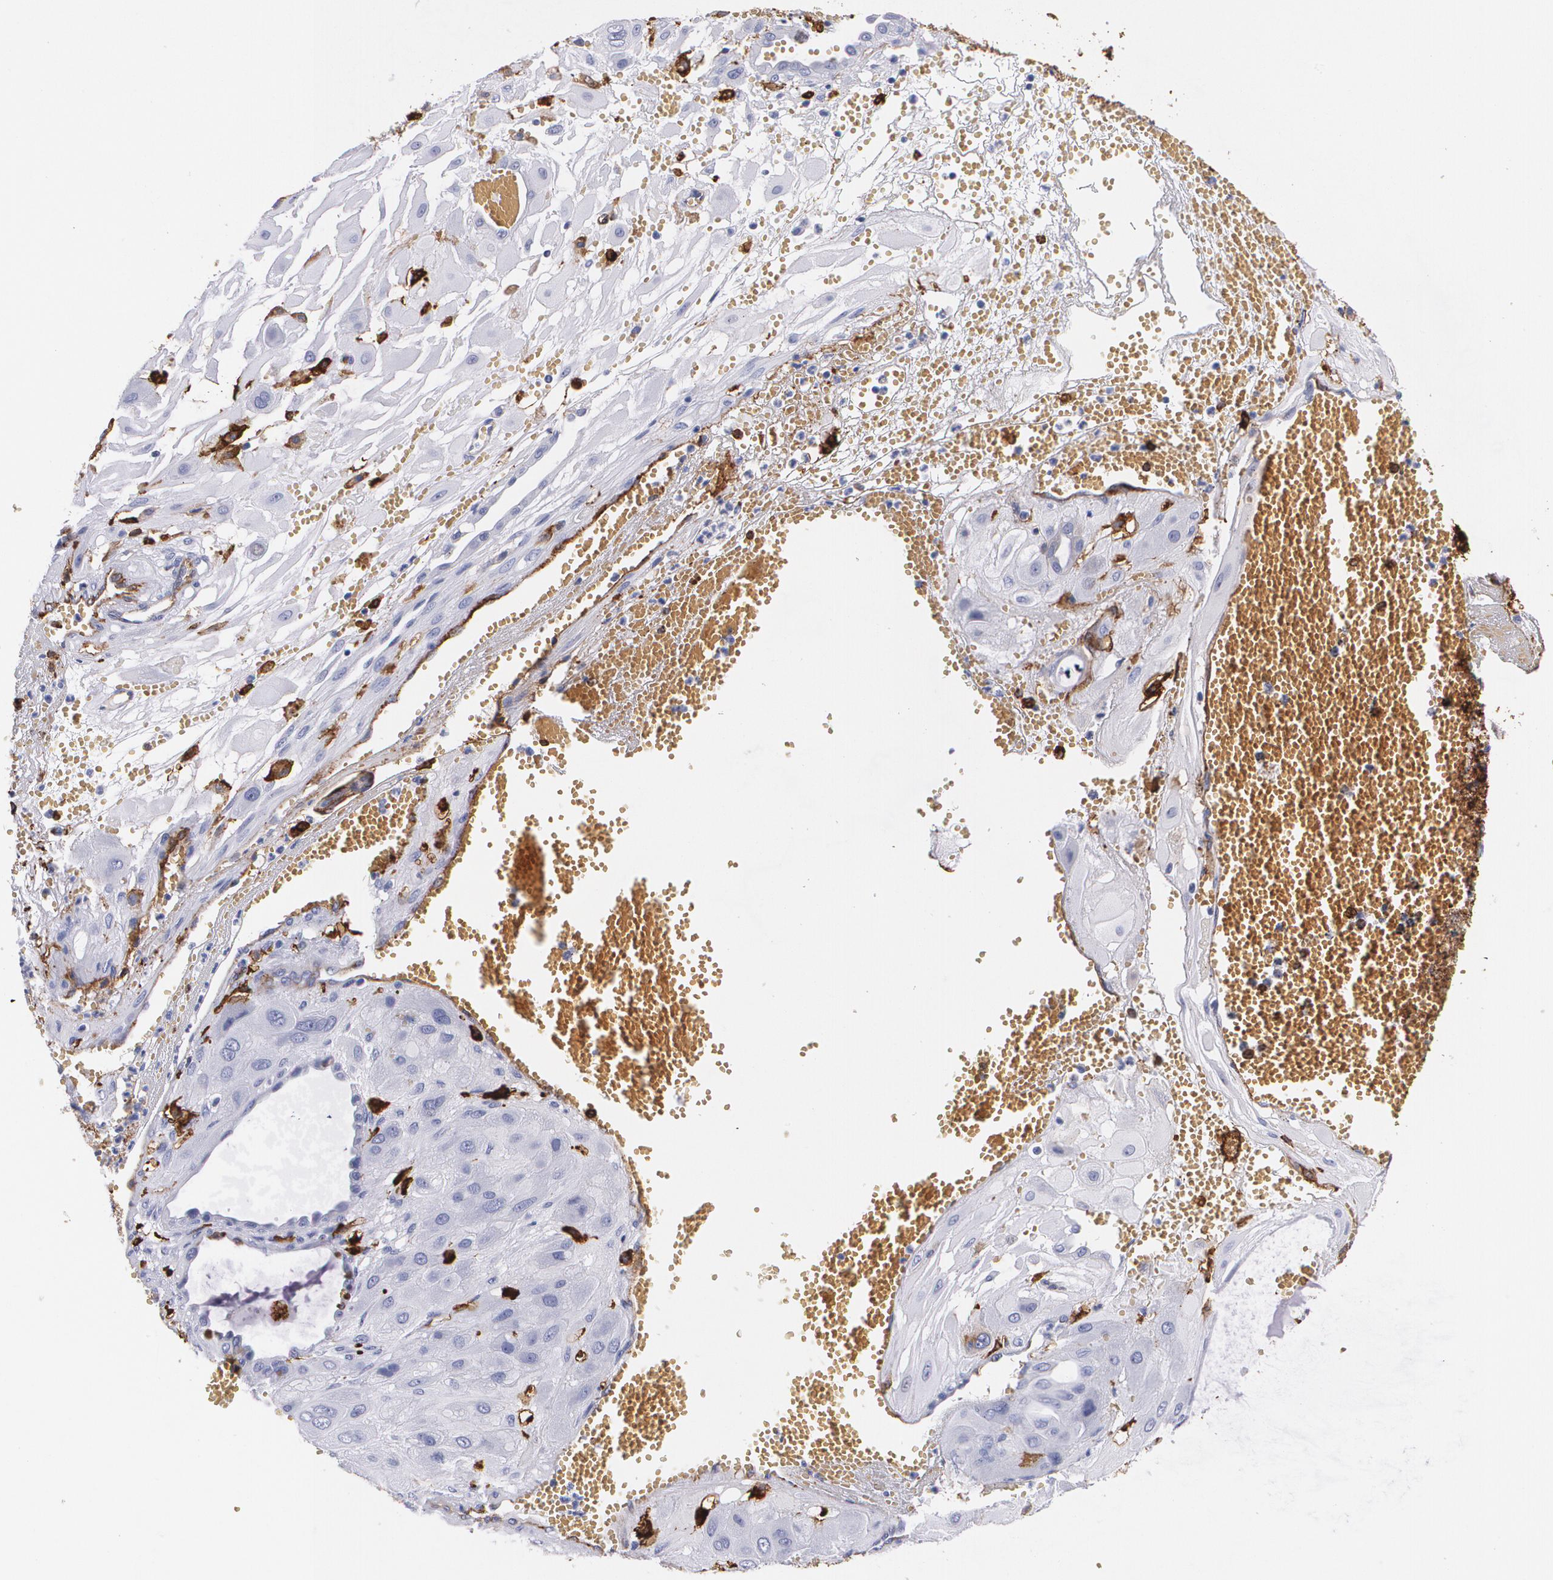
{"staining": {"intensity": "weak", "quantity": "<25%", "location": "cytoplasmic/membranous"}, "tissue": "cervical cancer", "cell_type": "Tumor cells", "image_type": "cancer", "snomed": [{"axis": "morphology", "description": "Squamous cell carcinoma, NOS"}, {"axis": "topography", "description": "Cervix"}], "caption": "Immunohistochemistry (IHC) image of human squamous cell carcinoma (cervical) stained for a protein (brown), which demonstrates no staining in tumor cells.", "gene": "HLA-DRA", "patient": {"sex": "female", "age": 34}}